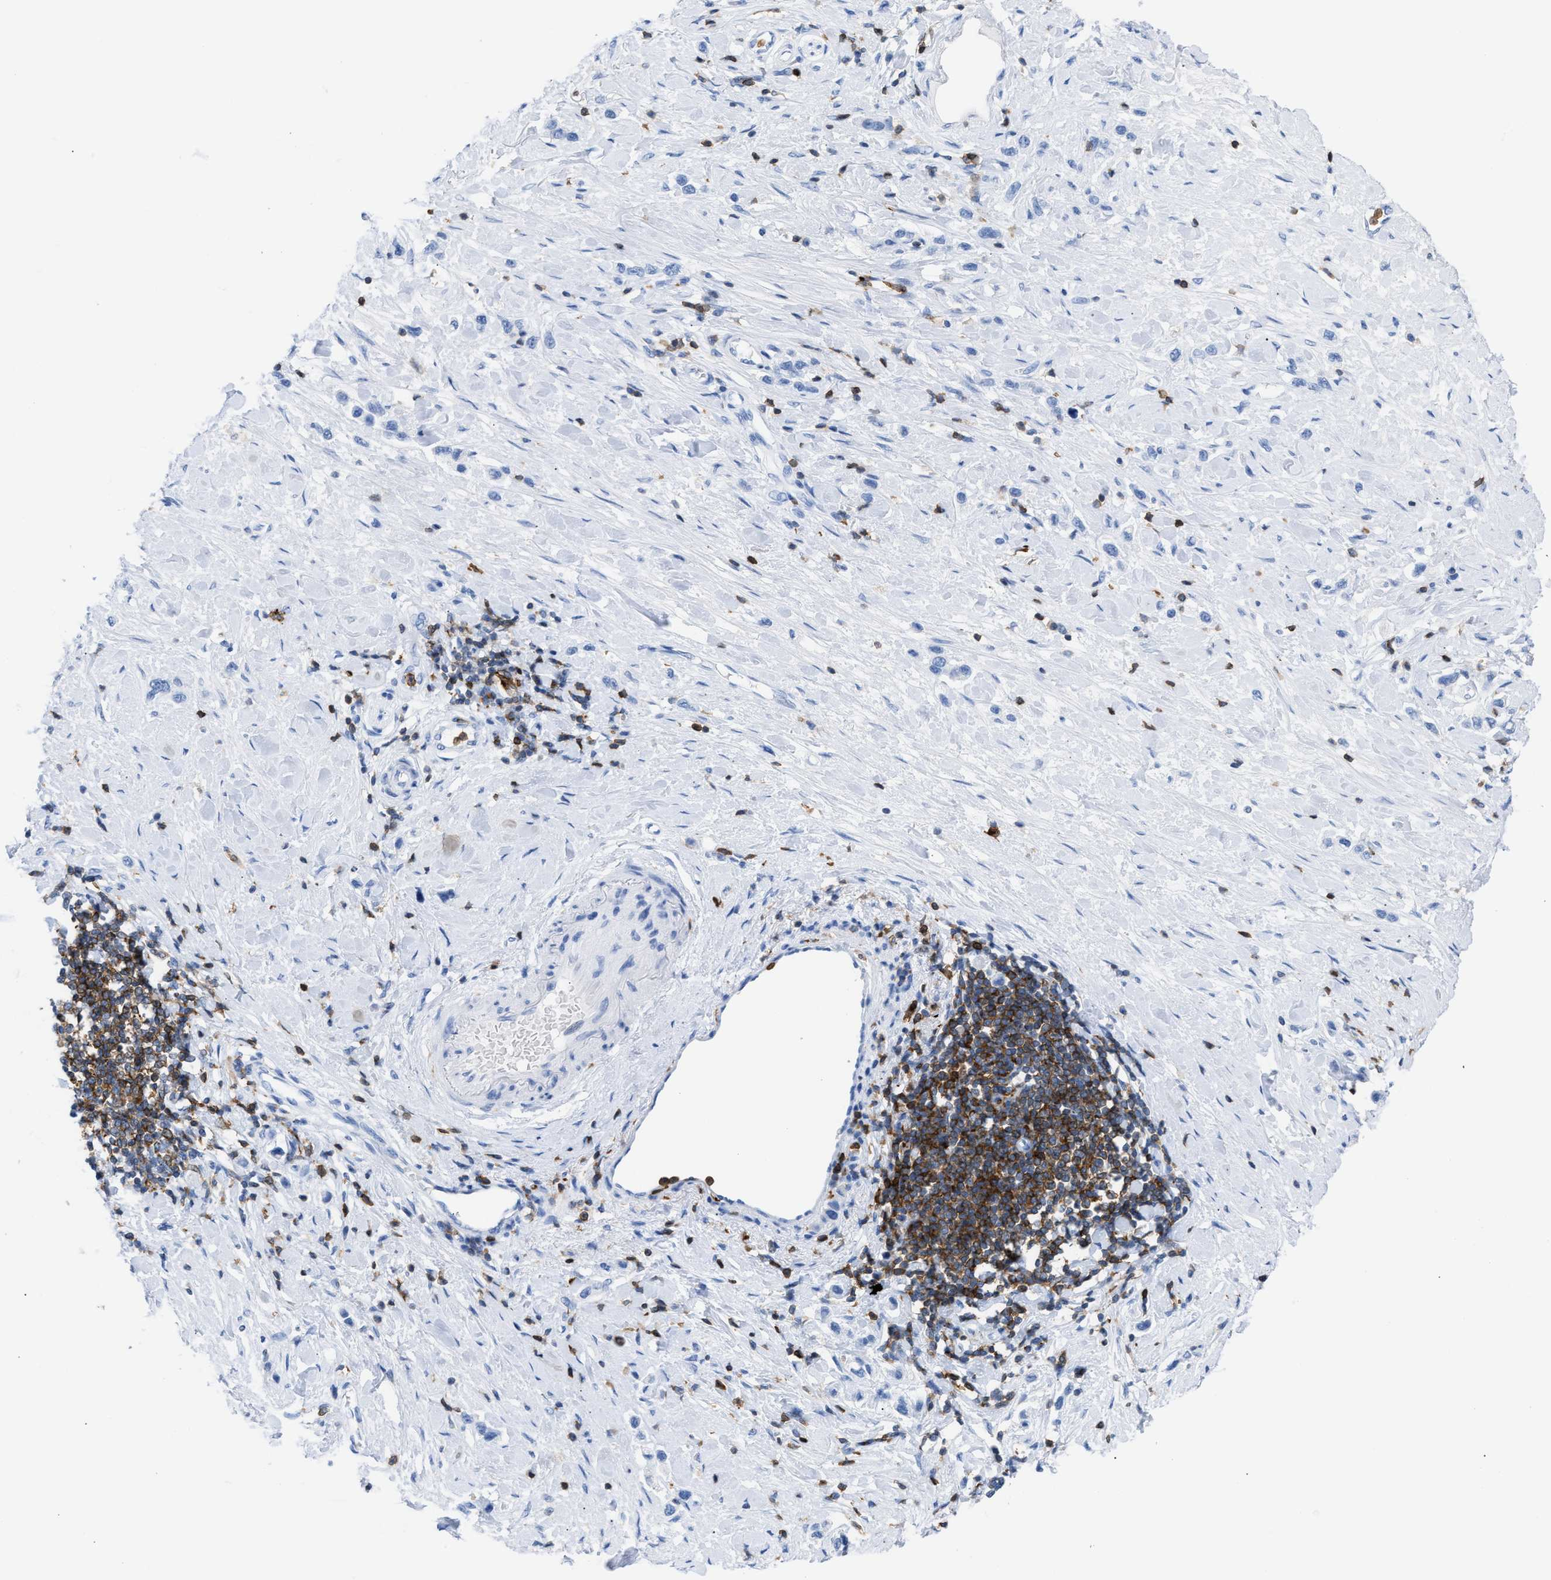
{"staining": {"intensity": "negative", "quantity": "none", "location": "none"}, "tissue": "stomach cancer", "cell_type": "Tumor cells", "image_type": "cancer", "snomed": [{"axis": "morphology", "description": "Adenocarcinoma, NOS"}, {"axis": "topography", "description": "Stomach"}], "caption": "The photomicrograph shows no significant positivity in tumor cells of stomach adenocarcinoma.", "gene": "LCP1", "patient": {"sex": "female", "age": 65}}